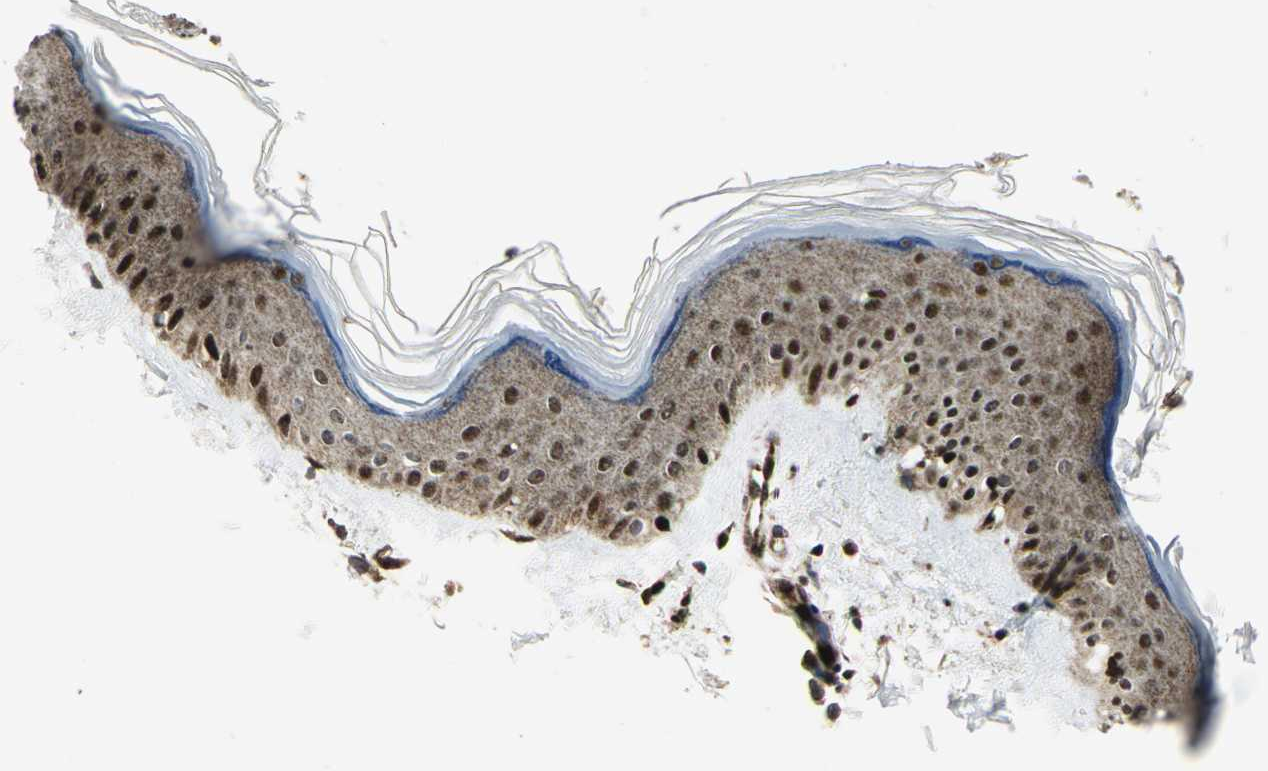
{"staining": {"intensity": "strong", "quantity": ">75%", "location": "cytoplasmic/membranous,nuclear"}, "tissue": "skin", "cell_type": "Fibroblasts", "image_type": "normal", "snomed": [{"axis": "morphology", "description": "Normal tissue, NOS"}, {"axis": "topography", "description": "Skin"}], "caption": "This histopathology image displays normal skin stained with immunohistochemistry (IHC) to label a protein in brown. The cytoplasmic/membranous,nuclear of fibroblasts show strong positivity for the protein. Nuclei are counter-stained blue.", "gene": "COPS5", "patient": {"sex": "female", "age": 19}}